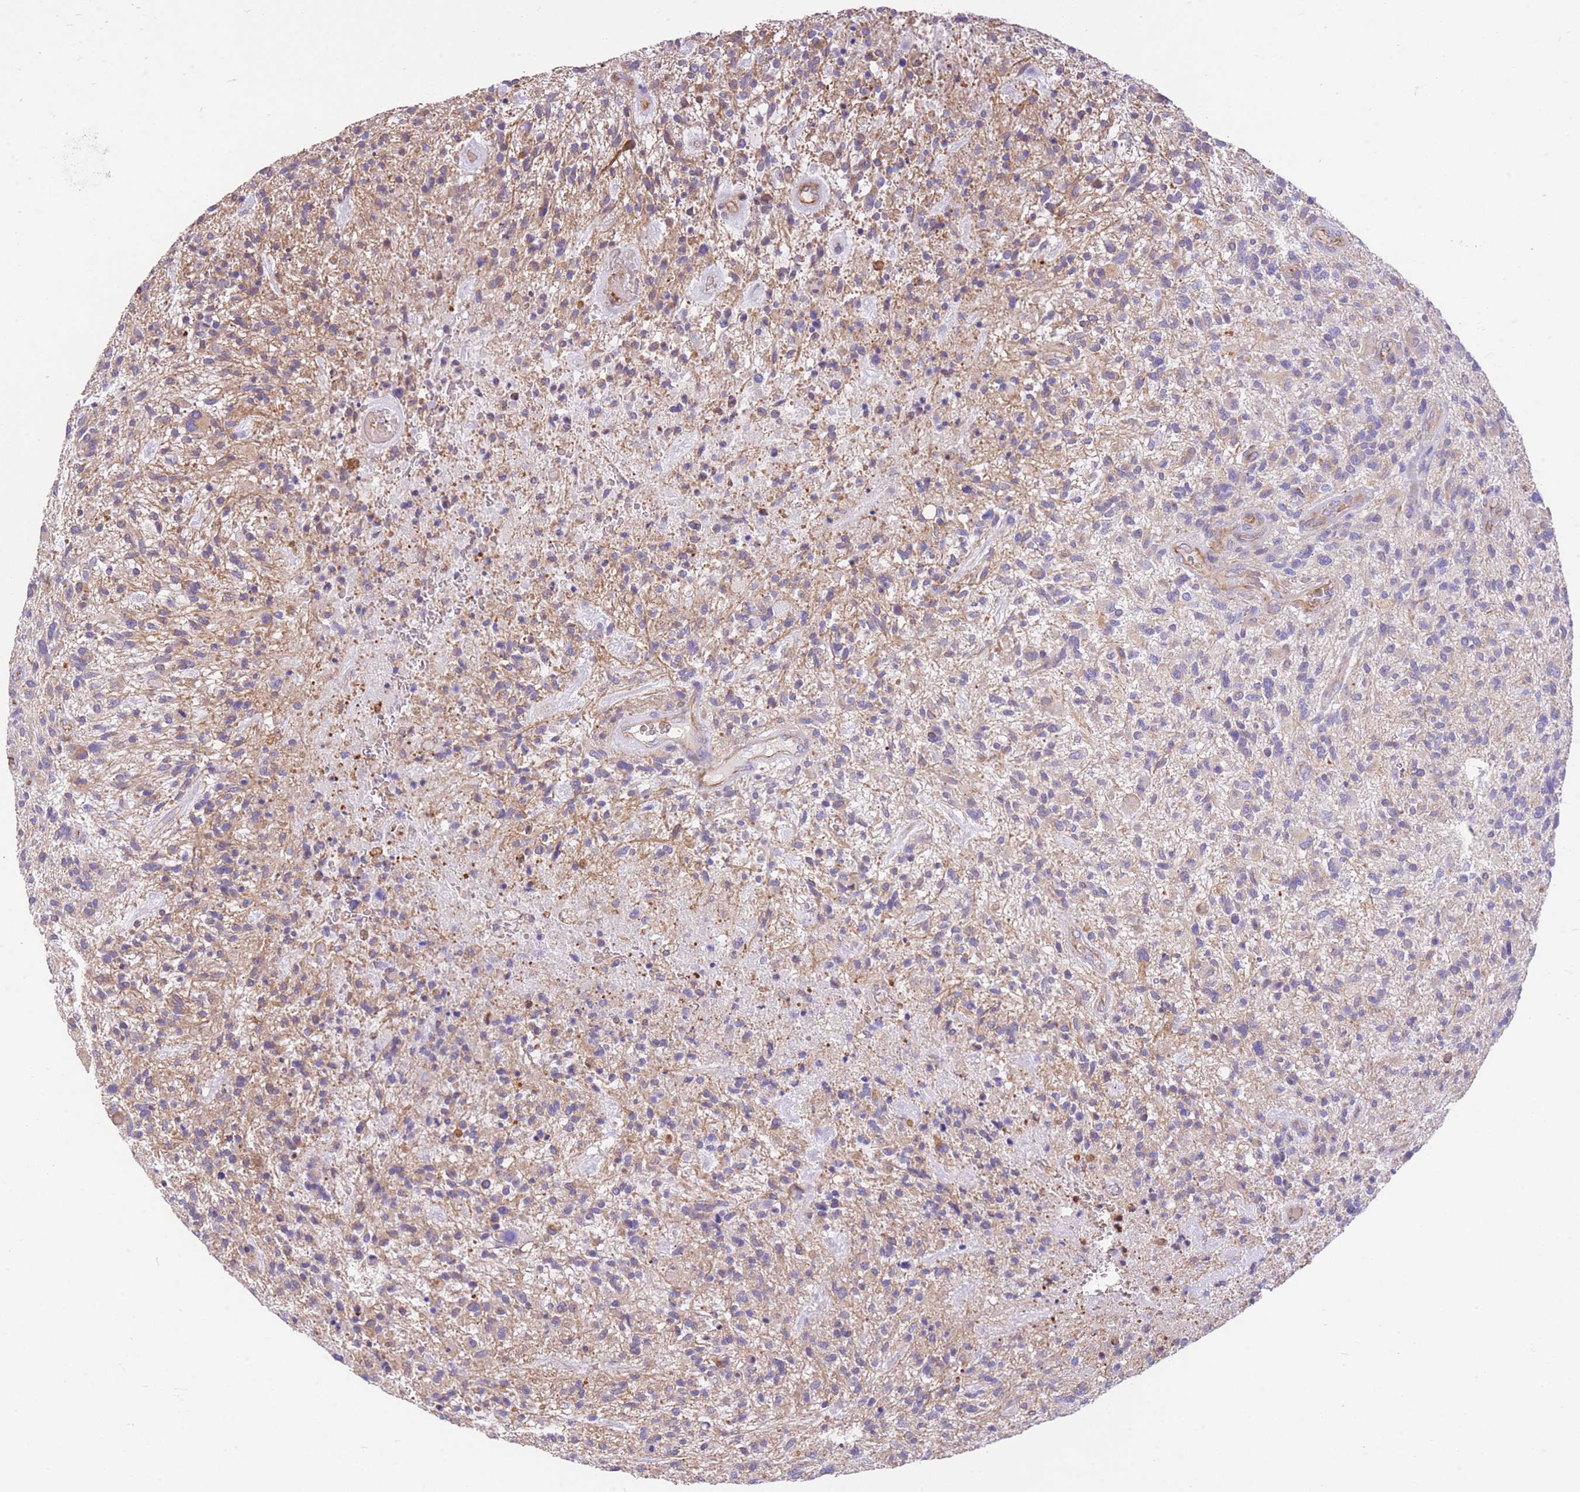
{"staining": {"intensity": "weak", "quantity": "25%-75%", "location": "cytoplasmic/membranous"}, "tissue": "glioma", "cell_type": "Tumor cells", "image_type": "cancer", "snomed": [{"axis": "morphology", "description": "Glioma, malignant, High grade"}, {"axis": "topography", "description": "Brain"}], "caption": "Protein expression analysis of glioma shows weak cytoplasmic/membranous staining in approximately 25%-75% of tumor cells.", "gene": "ANKRD53", "patient": {"sex": "male", "age": 47}}